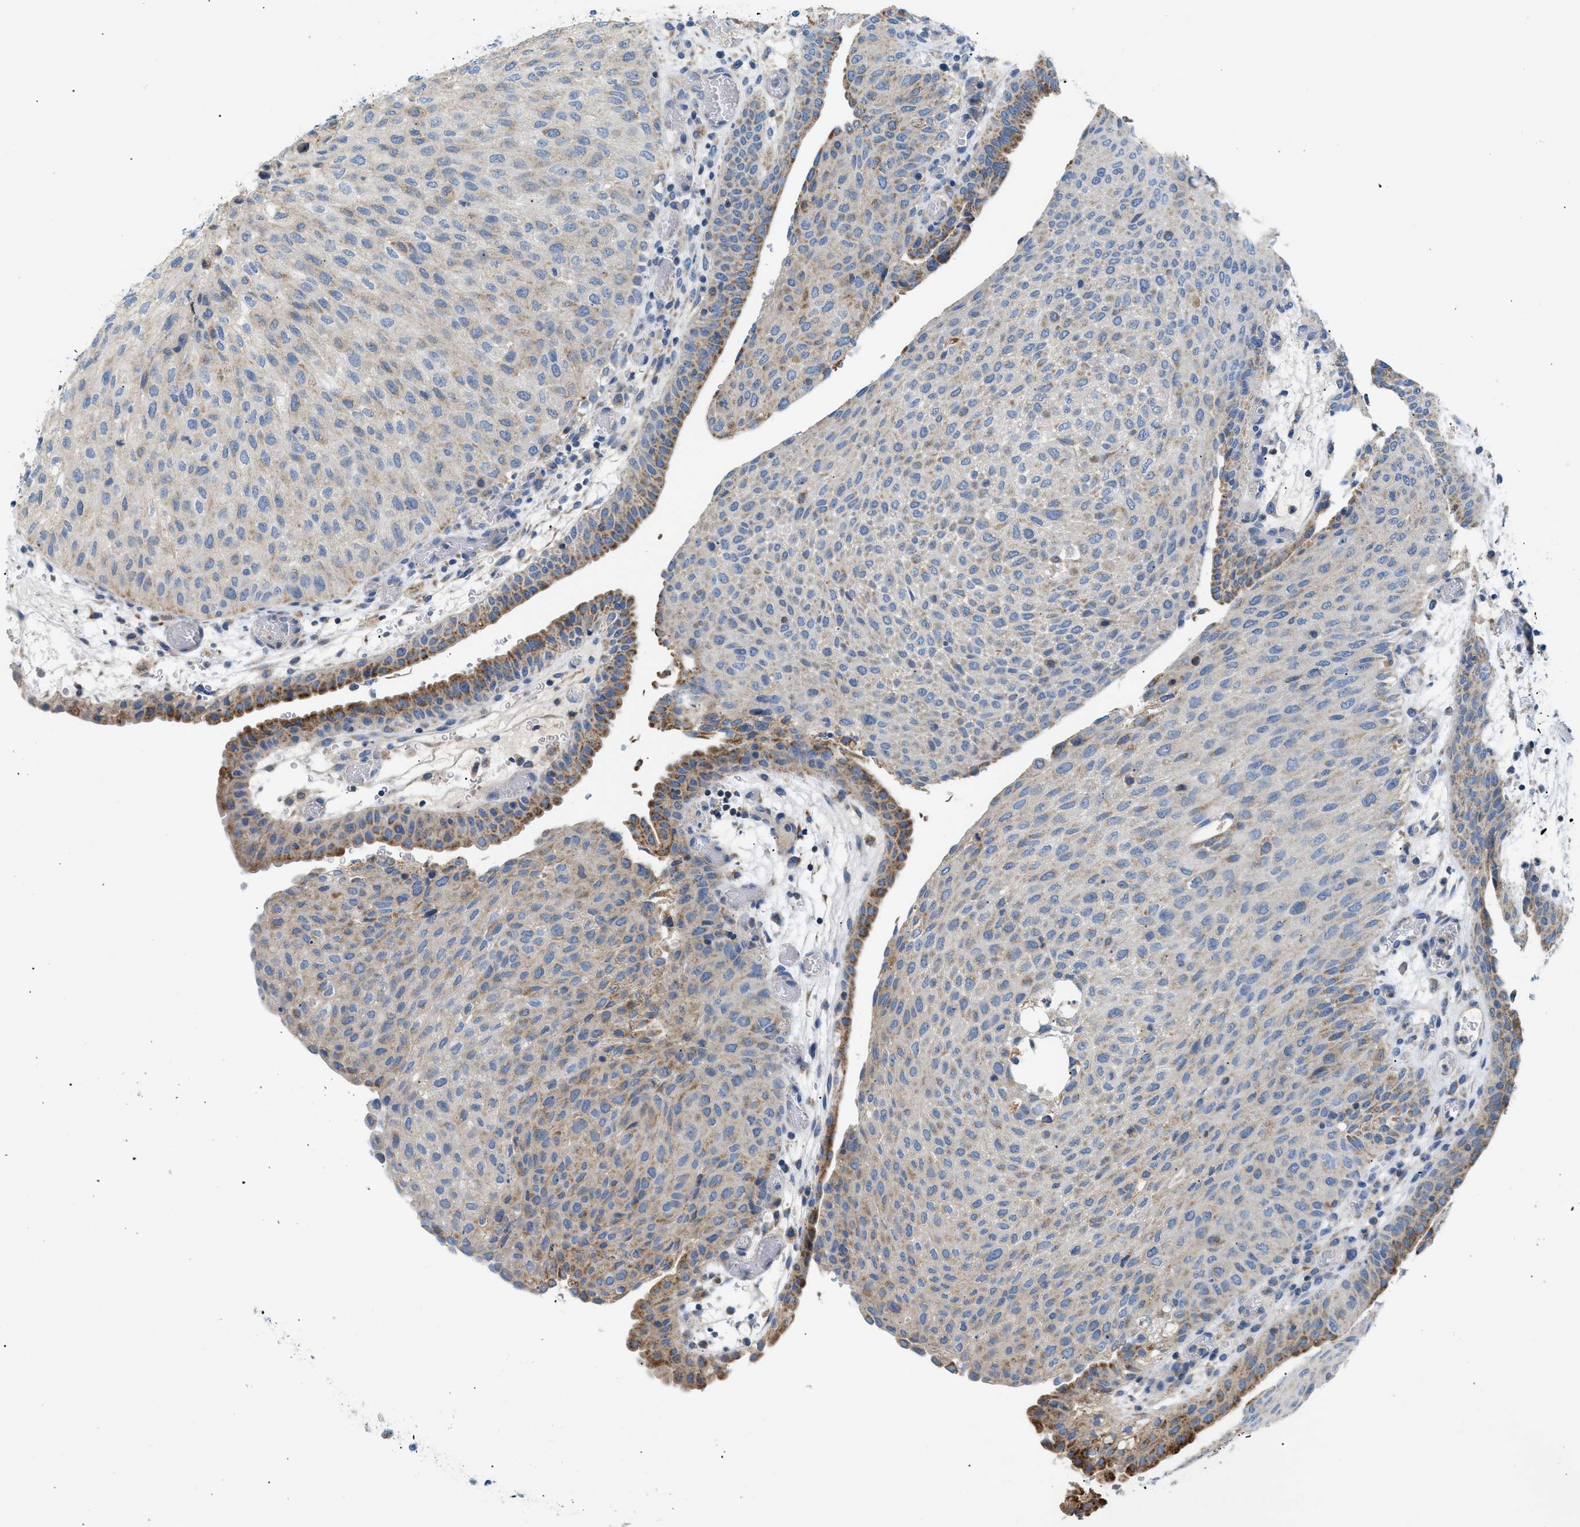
{"staining": {"intensity": "moderate", "quantity": "<25%", "location": "cytoplasmic/membranous"}, "tissue": "urothelial cancer", "cell_type": "Tumor cells", "image_type": "cancer", "snomed": [{"axis": "morphology", "description": "Urothelial carcinoma, Low grade"}, {"axis": "morphology", "description": "Urothelial carcinoma, High grade"}, {"axis": "topography", "description": "Urinary bladder"}], "caption": "Urothelial carcinoma (high-grade) stained with DAB immunohistochemistry demonstrates low levels of moderate cytoplasmic/membranous expression in approximately <25% of tumor cells. Using DAB (3,3'-diaminobenzidine) (brown) and hematoxylin (blue) stains, captured at high magnification using brightfield microscopy.", "gene": "ILDR1", "patient": {"sex": "male", "age": 35}}